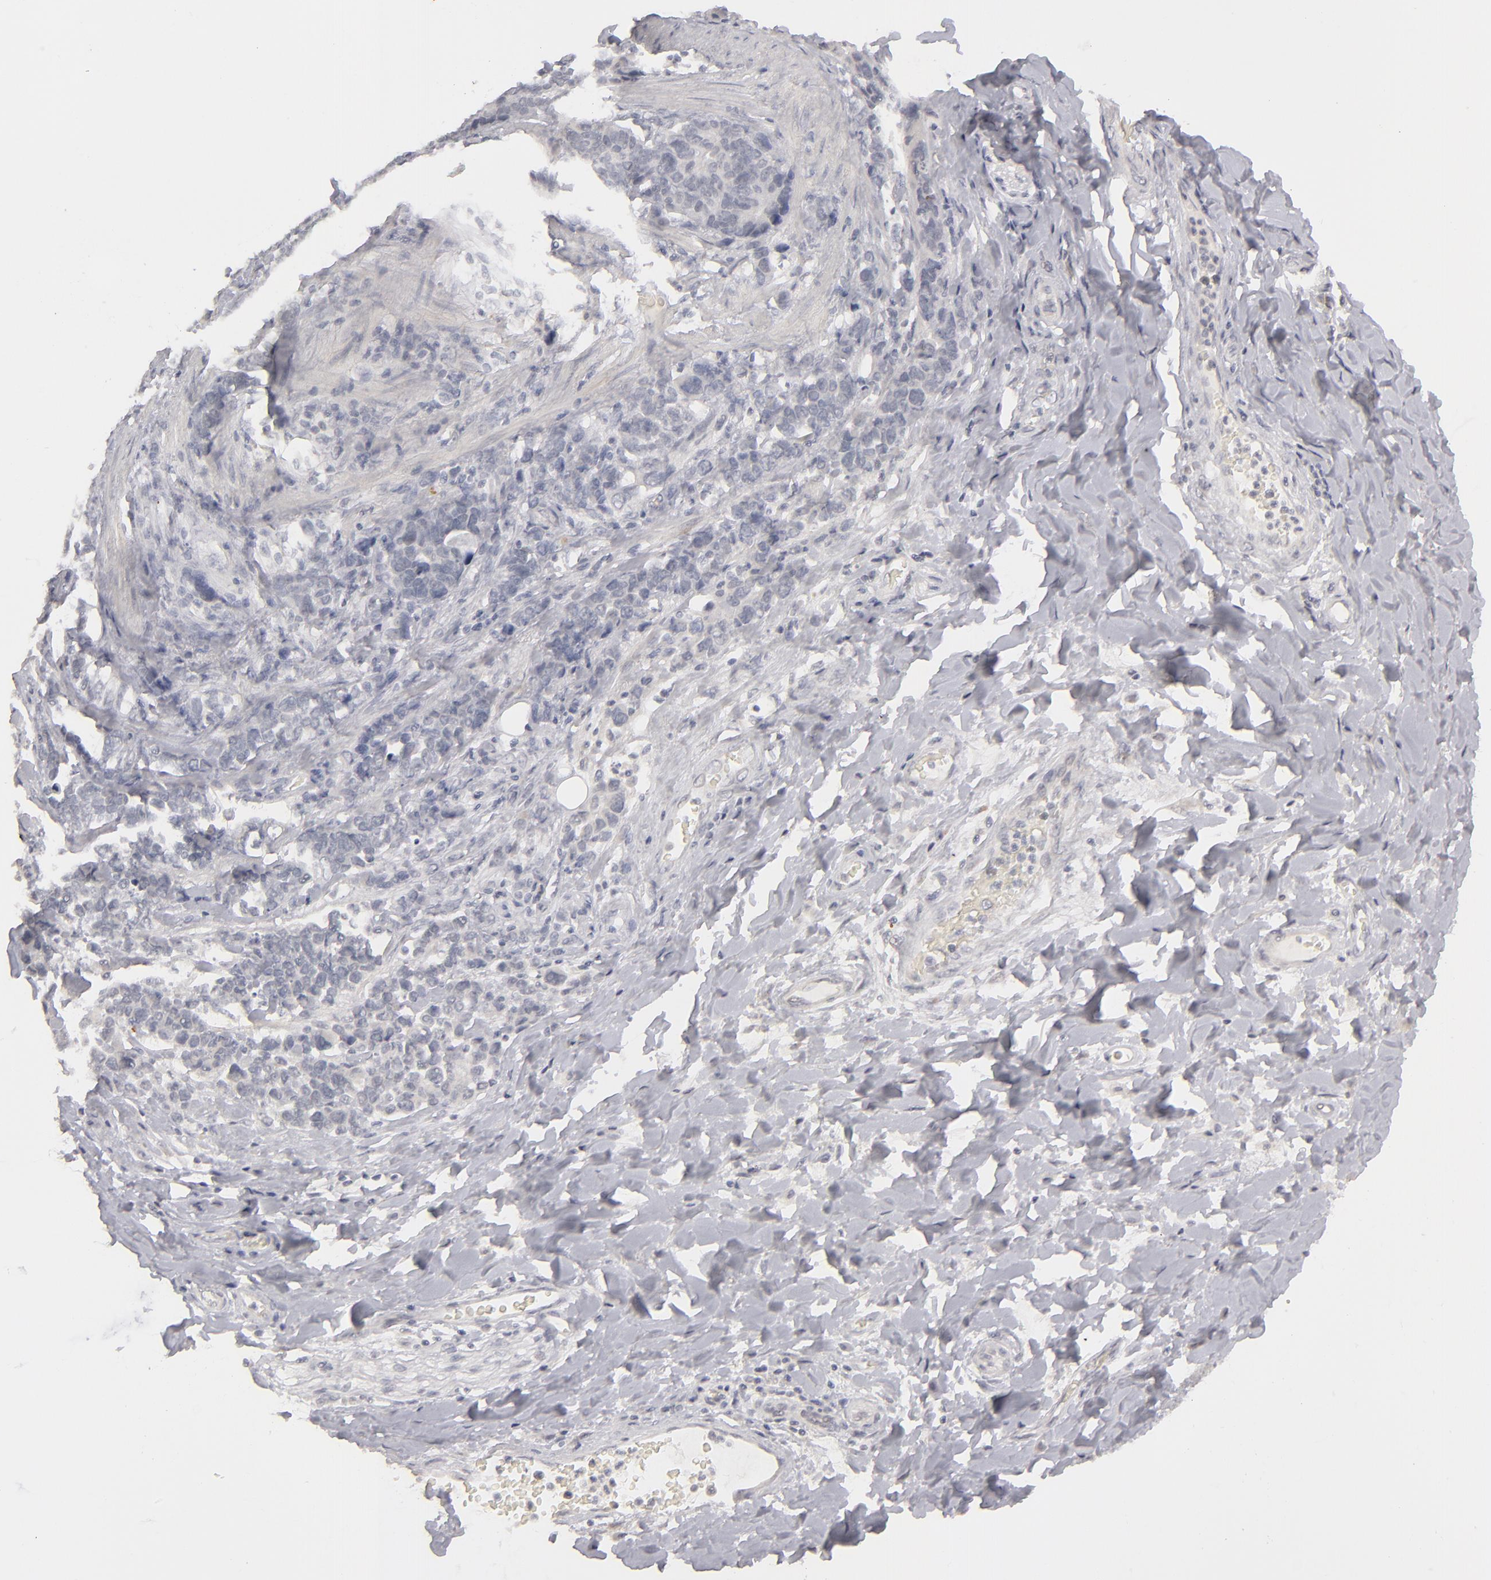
{"staining": {"intensity": "negative", "quantity": "none", "location": "none"}, "tissue": "stomach cancer", "cell_type": "Tumor cells", "image_type": "cancer", "snomed": [{"axis": "morphology", "description": "Adenocarcinoma, NOS"}, {"axis": "topography", "description": "Stomach, upper"}], "caption": "Immunohistochemical staining of adenocarcinoma (stomach) shows no significant positivity in tumor cells. Nuclei are stained in blue.", "gene": "KIAA1210", "patient": {"sex": "male", "age": 71}}